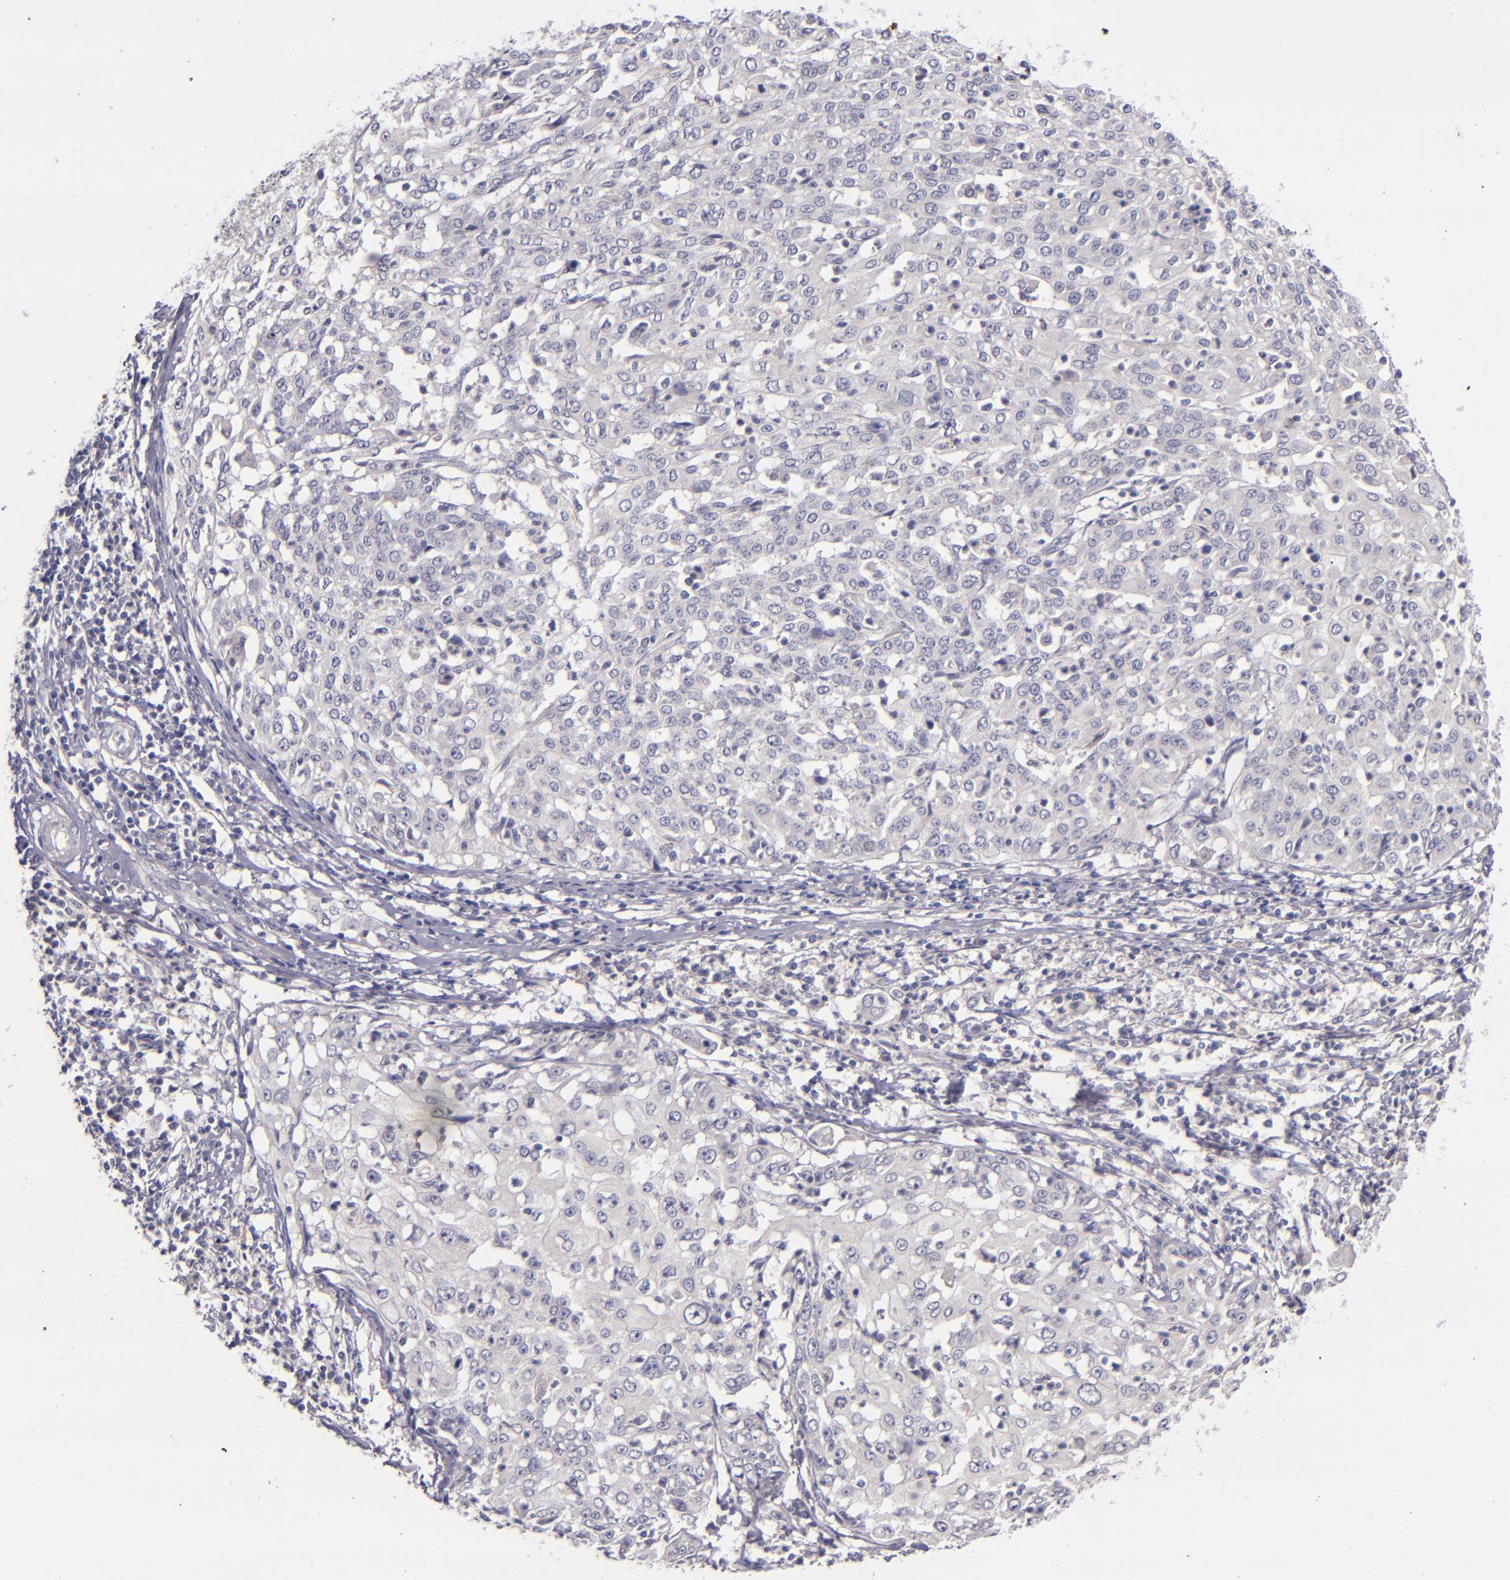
{"staining": {"intensity": "negative", "quantity": "none", "location": "none"}, "tissue": "cervical cancer", "cell_type": "Tumor cells", "image_type": "cancer", "snomed": [{"axis": "morphology", "description": "Squamous cell carcinoma, NOS"}, {"axis": "topography", "description": "Cervix"}], "caption": "There is no significant positivity in tumor cells of cervical cancer. (DAB (3,3'-diaminobenzidine) IHC, high magnification).", "gene": "TSC2", "patient": {"sex": "female", "age": 39}}